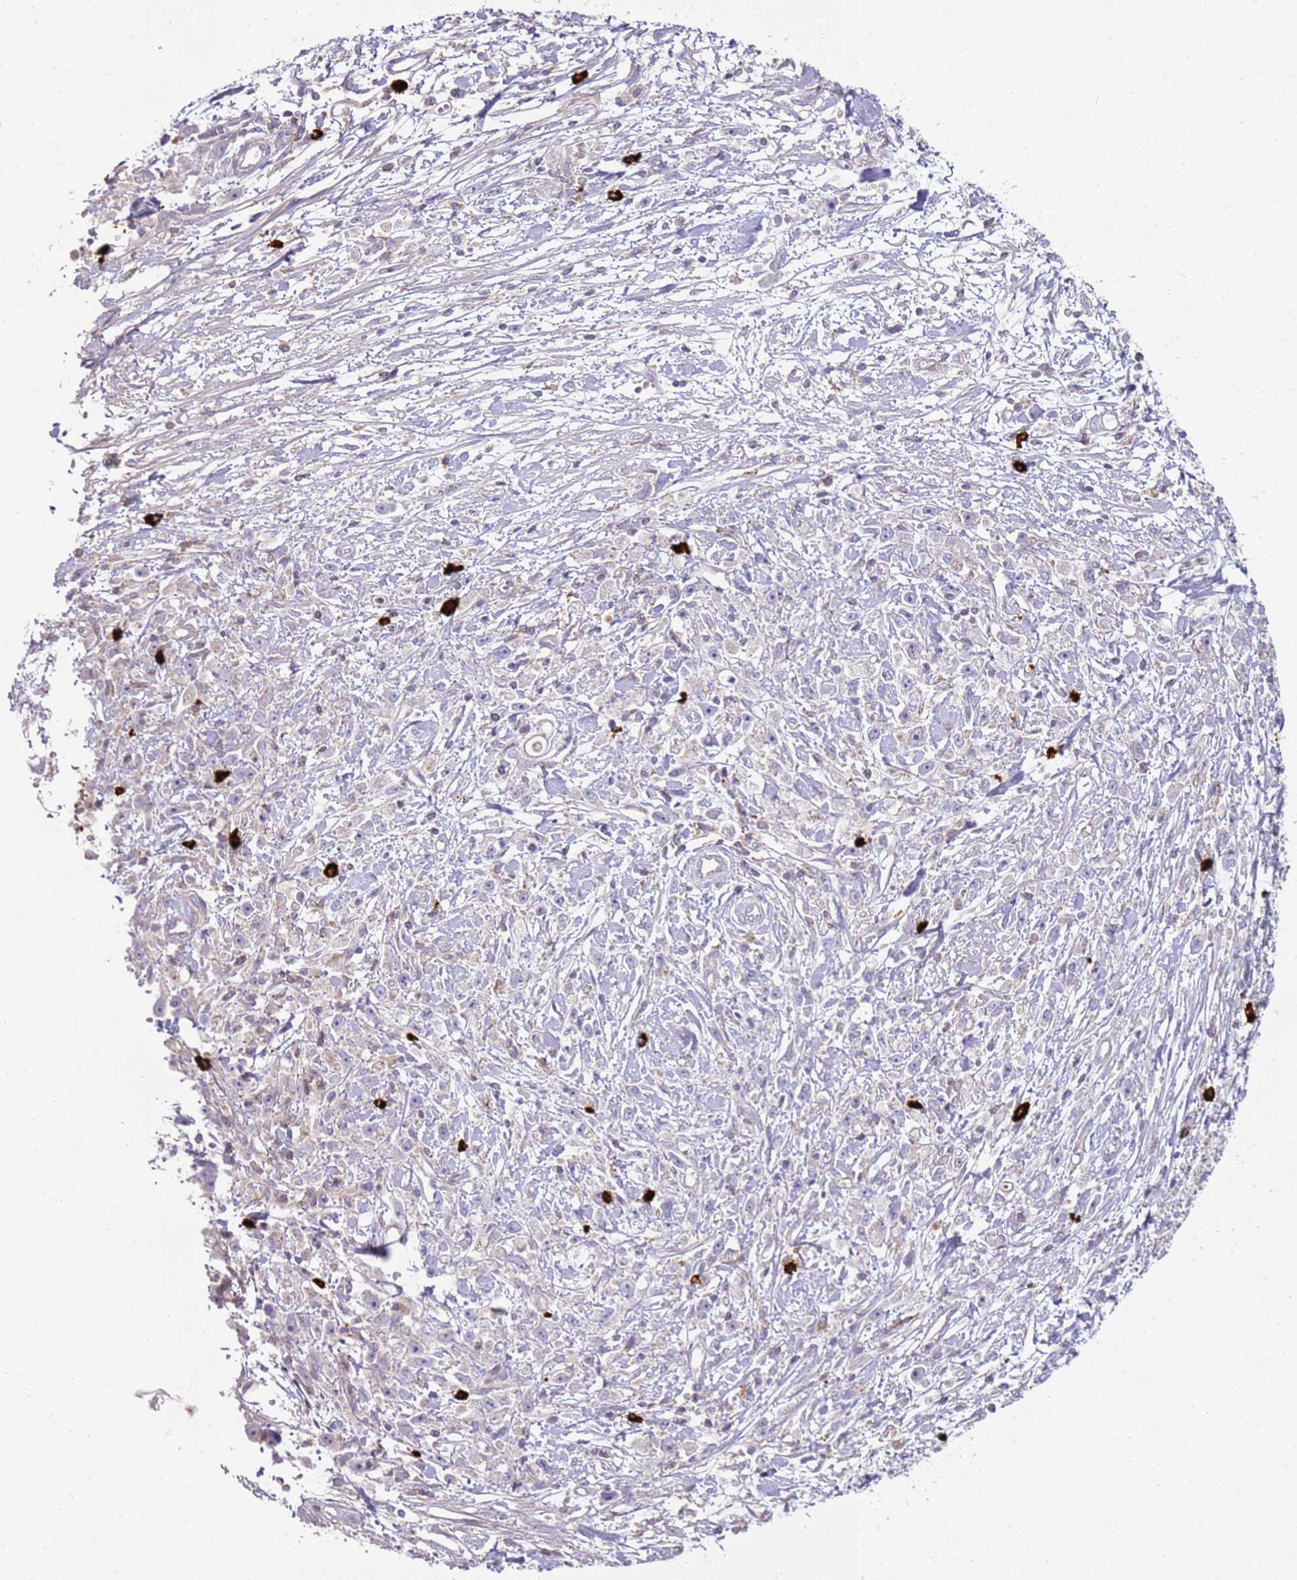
{"staining": {"intensity": "negative", "quantity": "none", "location": "none"}, "tissue": "stomach cancer", "cell_type": "Tumor cells", "image_type": "cancer", "snomed": [{"axis": "morphology", "description": "Adenocarcinoma, NOS"}, {"axis": "topography", "description": "Stomach"}], "caption": "A high-resolution image shows IHC staining of stomach adenocarcinoma, which displays no significant positivity in tumor cells.", "gene": "FPR1", "patient": {"sex": "female", "age": 59}}